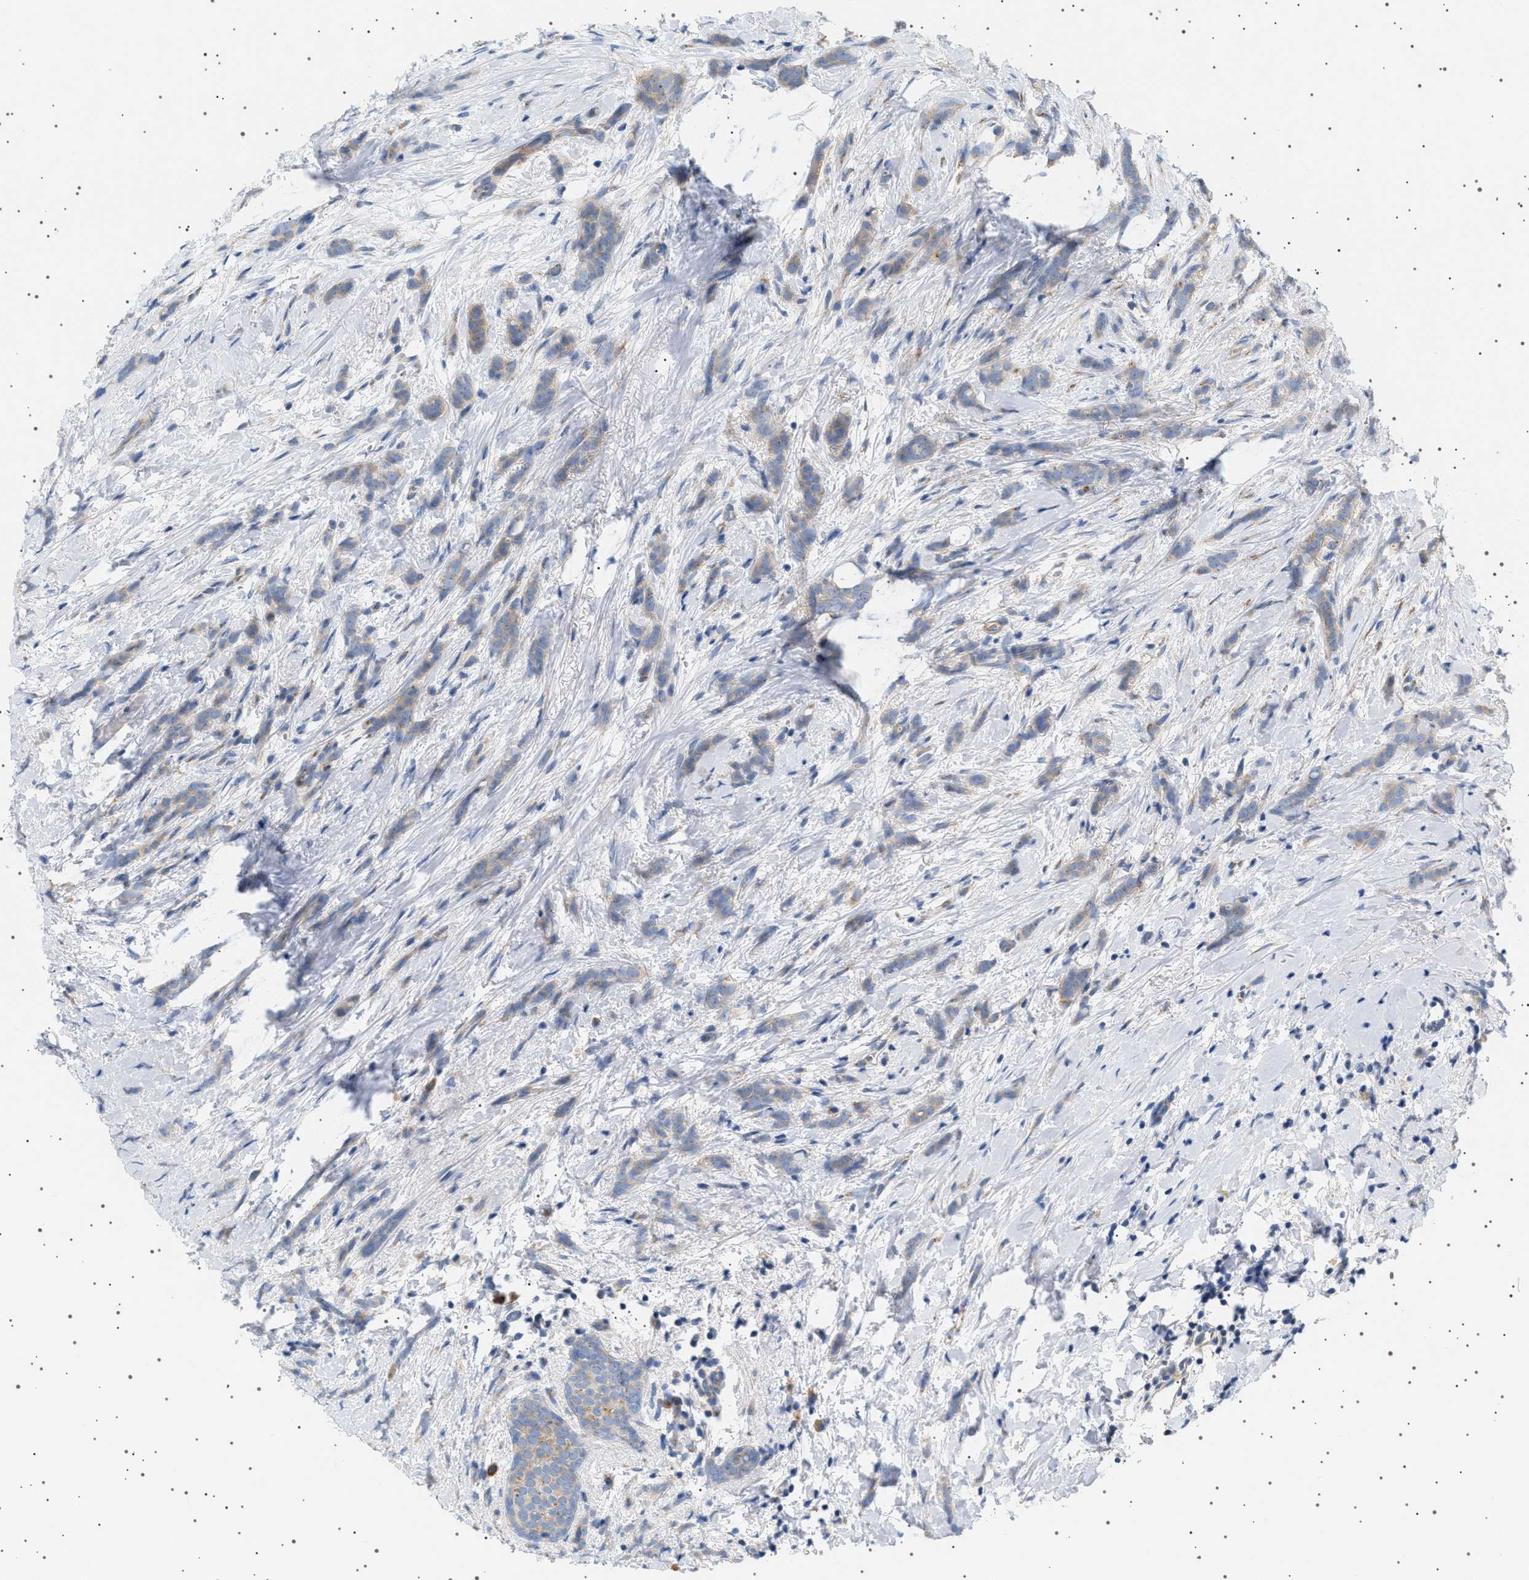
{"staining": {"intensity": "weak", "quantity": "<25%", "location": "cytoplasmic/membranous"}, "tissue": "breast cancer", "cell_type": "Tumor cells", "image_type": "cancer", "snomed": [{"axis": "morphology", "description": "Lobular carcinoma, in situ"}, {"axis": "morphology", "description": "Lobular carcinoma"}, {"axis": "topography", "description": "Breast"}], "caption": "Immunohistochemical staining of human breast lobular carcinoma reveals no significant staining in tumor cells.", "gene": "ADCY10", "patient": {"sex": "female", "age": 41}}